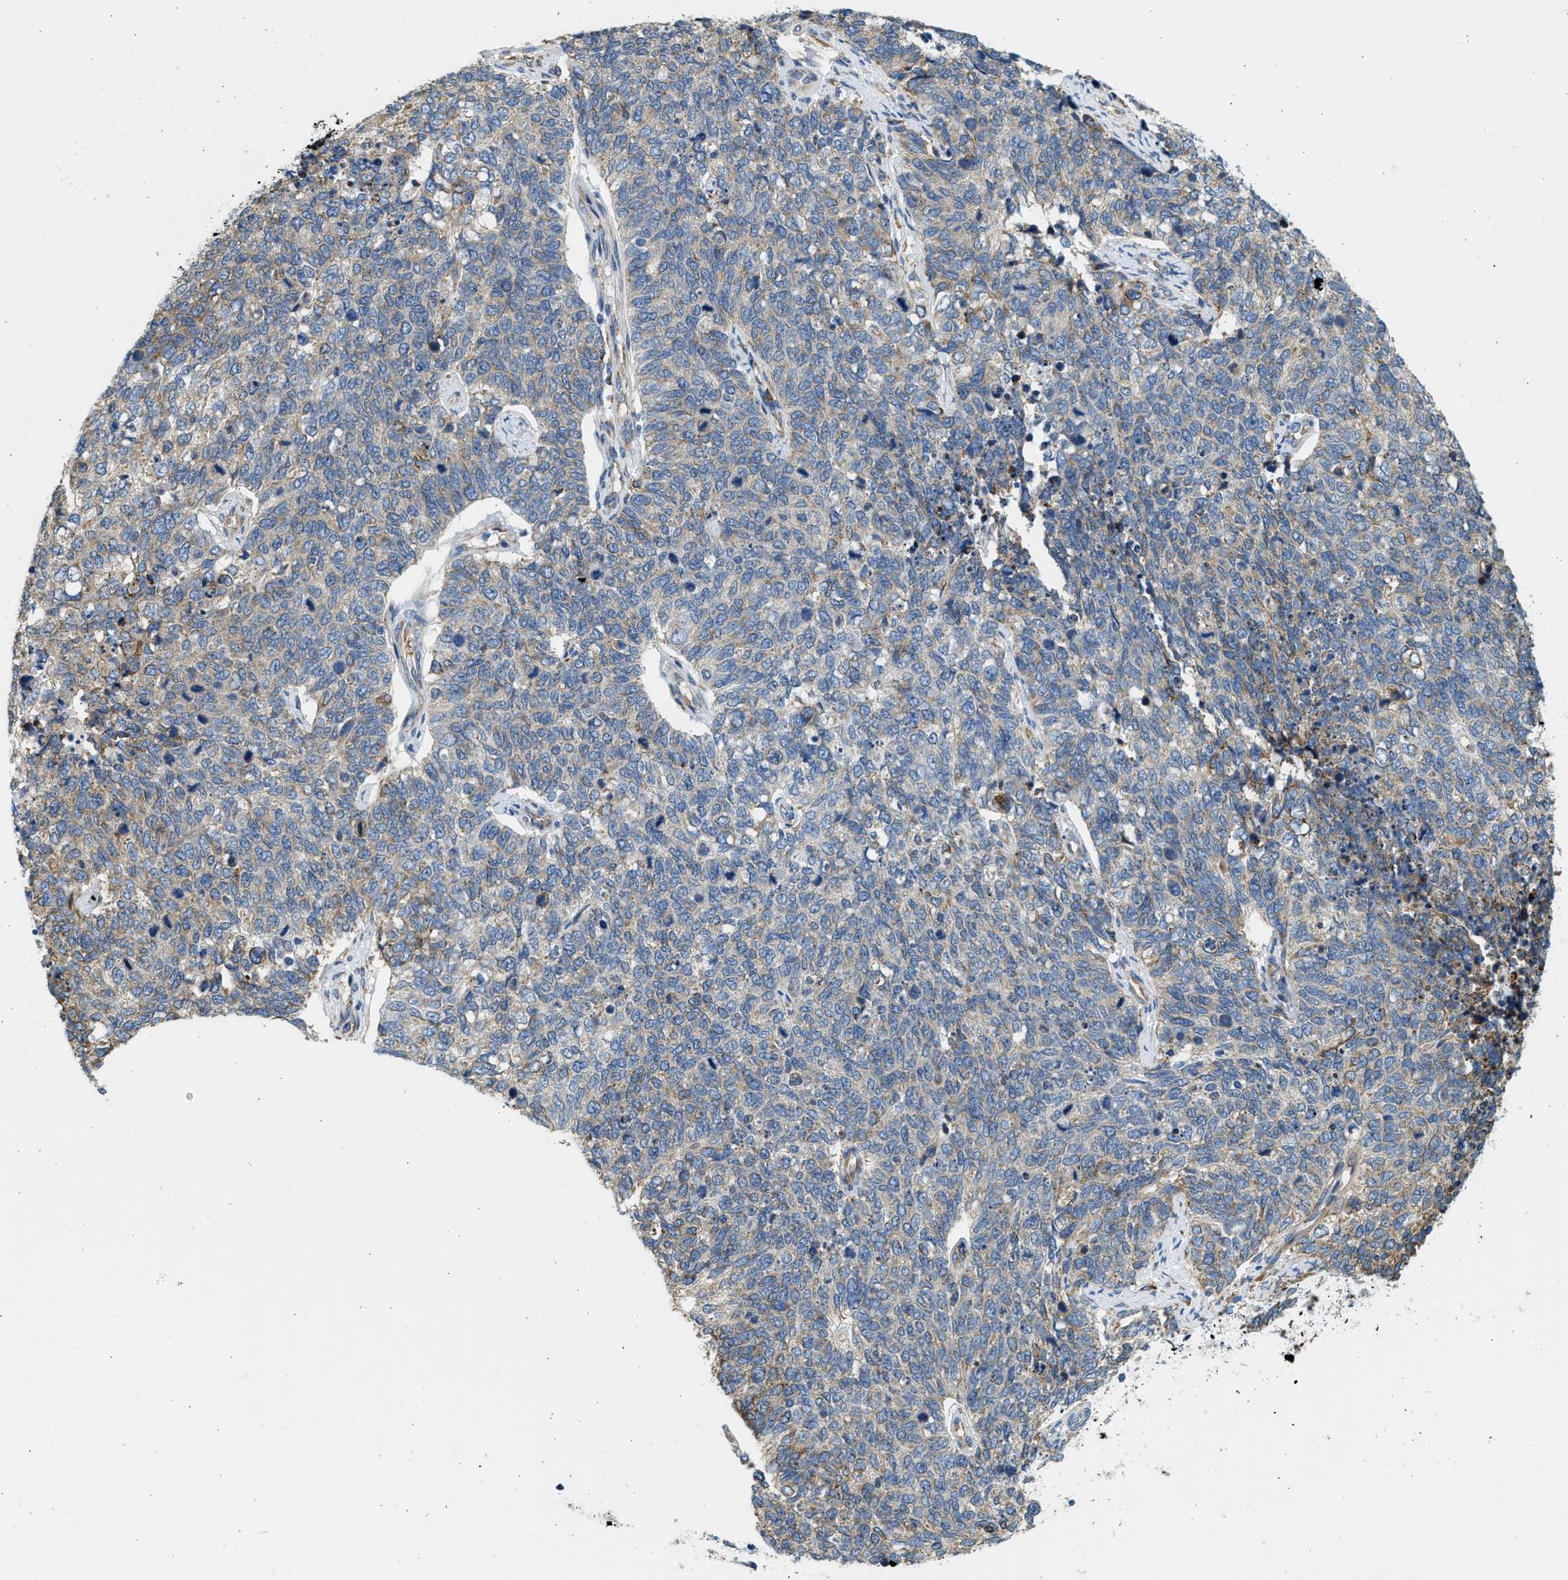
{"staining": {"intensity": "moderate", "quantity": "<25%", "location": "cytoplasmic/membranous"}, "tissue": "cervical cancer", "cell_type": "Tumor cells", "image_type": "cancer", "snomed": [{"axis": "morphology", "description": "Squamous cell carcinoma, NOS"}, {"axis": "topography", "description": "Cervix"}], "caption": "A brown stain shows moderate cytoplasmic/membranous positivity of a protein in cervical squamous cell carcinoma tumor cells.", "gene": "CNTN6", "patient": {"sex": "female", "age": 63}}